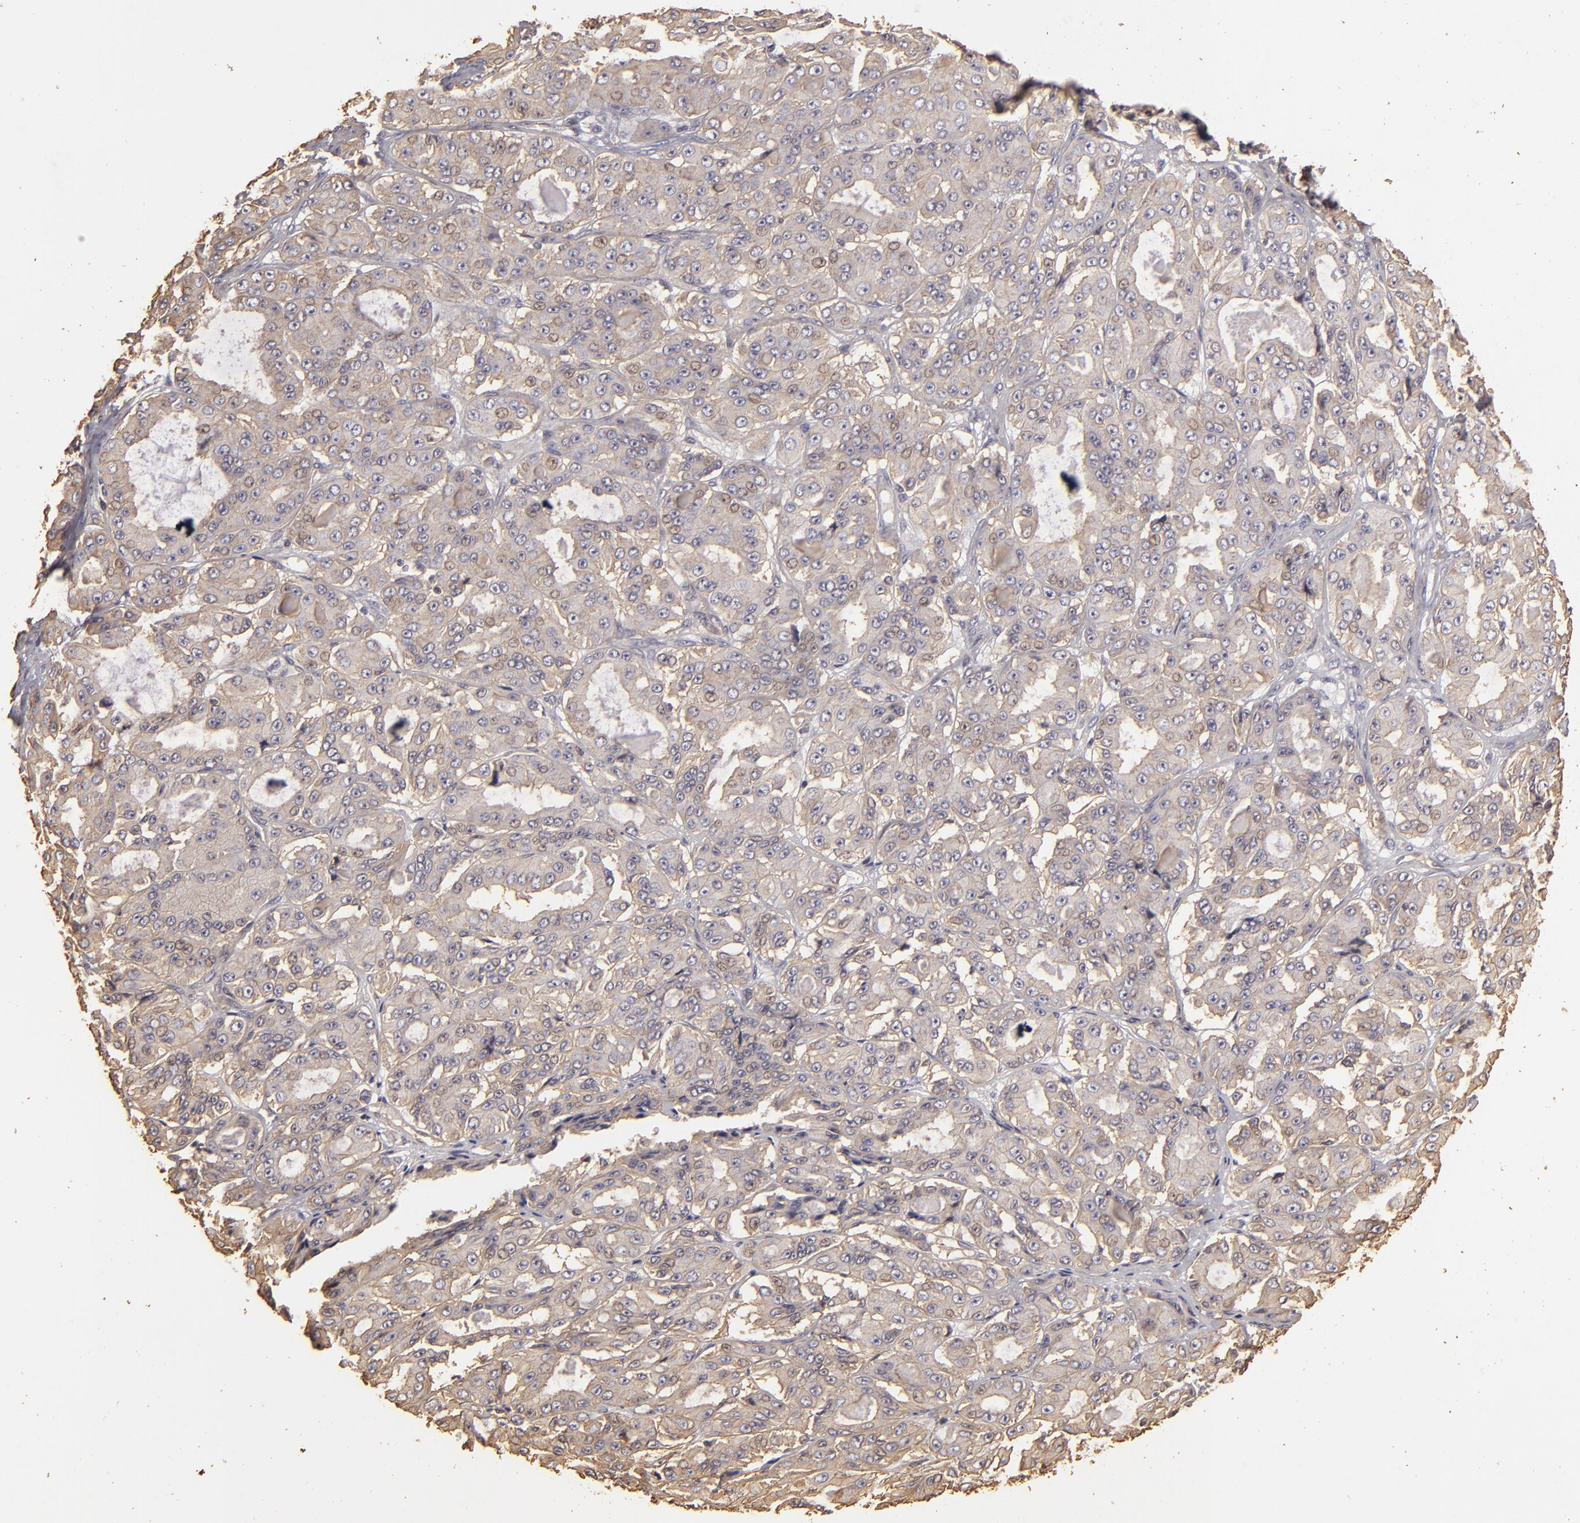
{"staining": {"intensity": "weak", "quantity": "25%-75%", "location": "cytoplasmic/membranous"}, "tissue": "ovarian cancer", "cell_type": "Tumor cells", "image_type": "cancer", "snomed": [{"axis": "morphology", "description": "Carcinoma, endometroid"}, {"axis": "topography", "description": "Ovary"}], "caption": "Protein staining exhibits weak cytoplasmic/membranous expression in approximately 25%-75% of tumor cells in ovarian cancer (endometroid carcinoma). (DAB (3,3'-diaminobenzidine) IHC, brown staining for protein, blue staining for nuclei).", "gene": "HSPB6", "patient": {"sex": "female", "age": 61}}